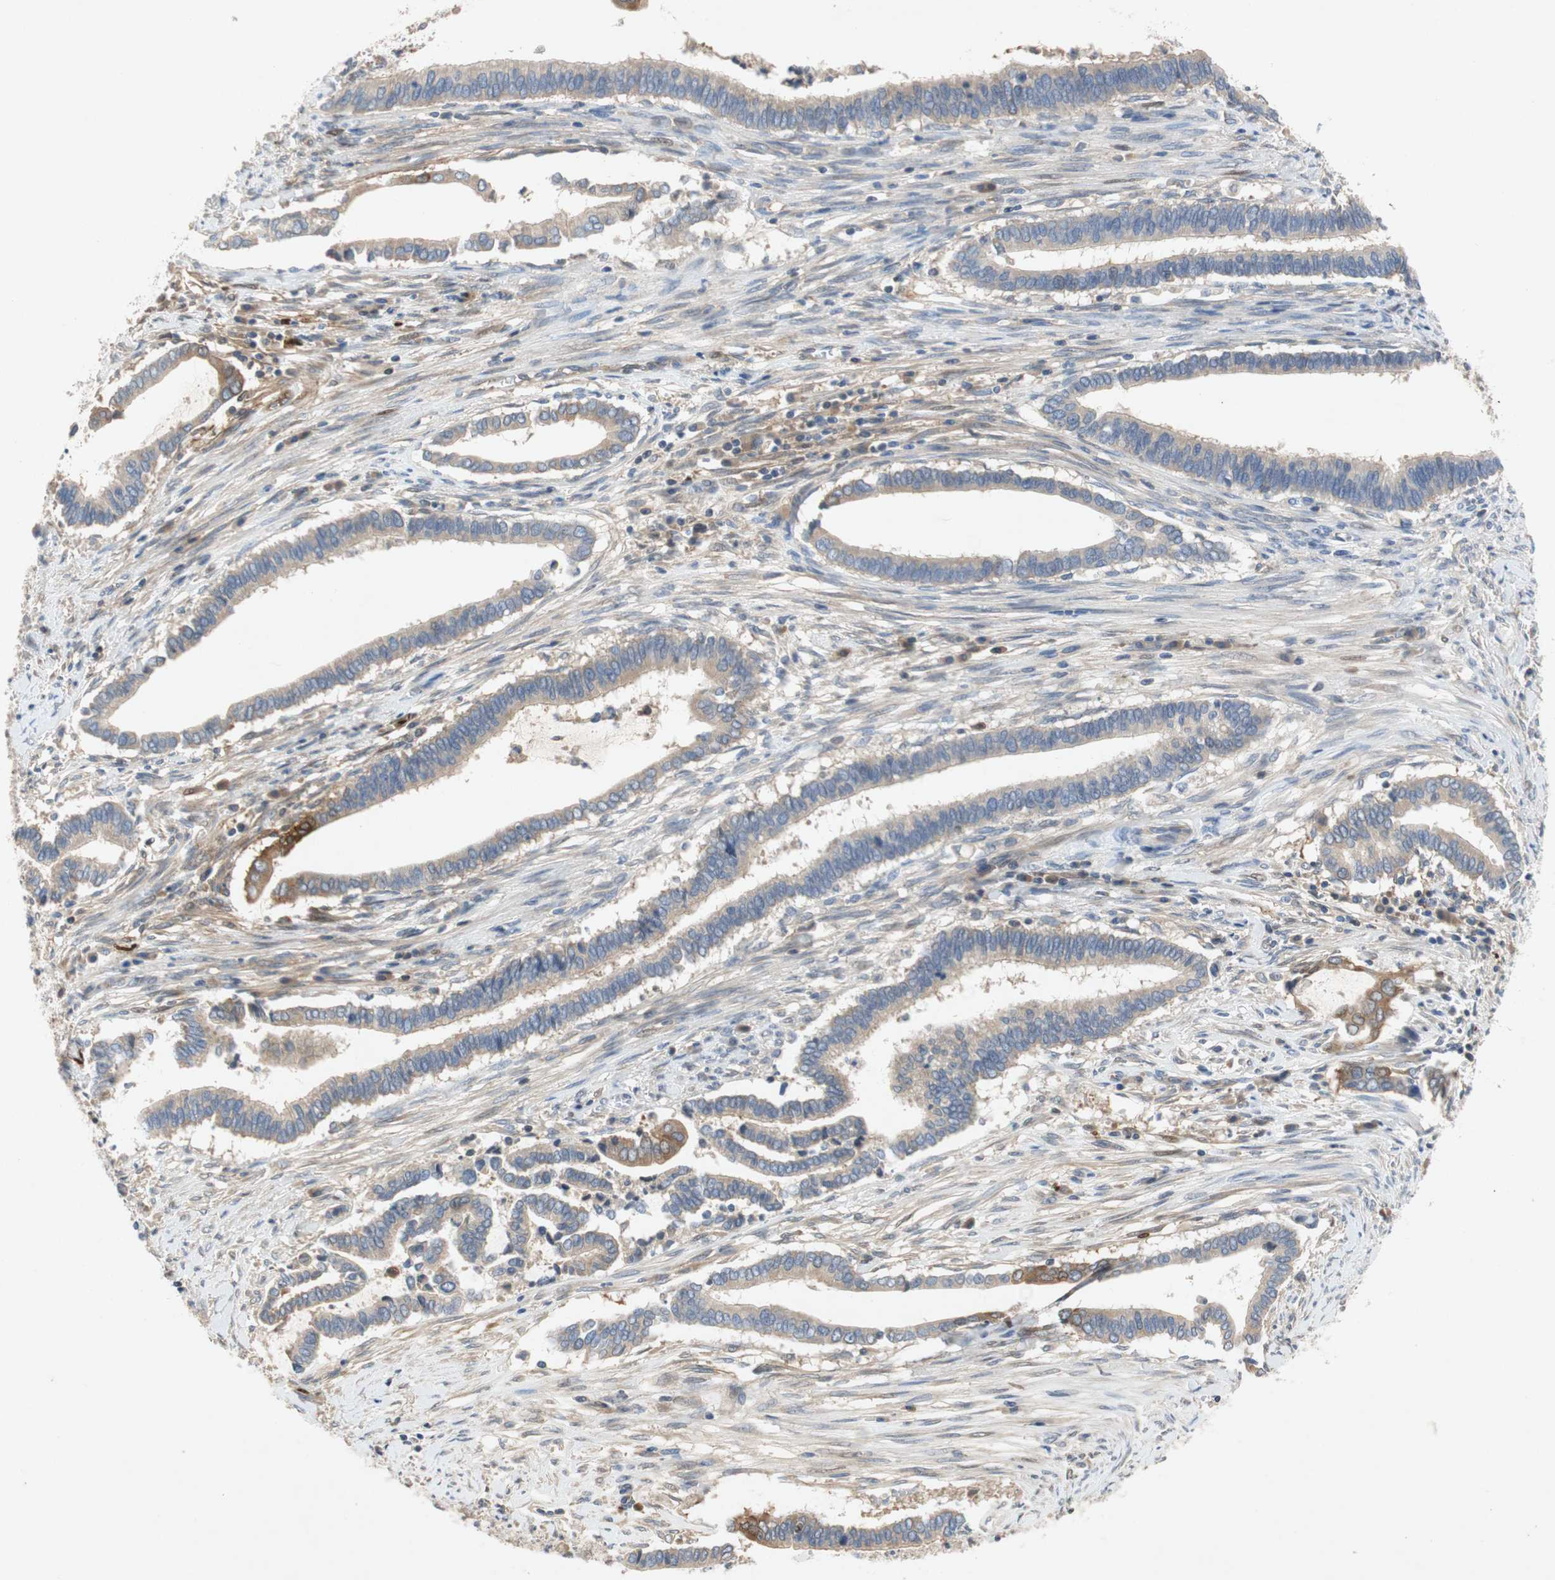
{"staining": {"intensity": "weak", "quantity": "<25%", "location": "cytoplasmic/membranous"}, "tissue": "cervical cancer", "cell_type": "Tumor cells", "image_type": "cancer", "snomed": [{"axis": "morphology", "description": "Adenocarcinoma, NOS"}, {"axis": "topography", "description": "Cervix"}], "caption": "Cervical adenocarcinoma stained for a protein using IHC displays no expression tumor cells.", "gene": "RELB", "patient": {"sex": "female", "age": 44}}